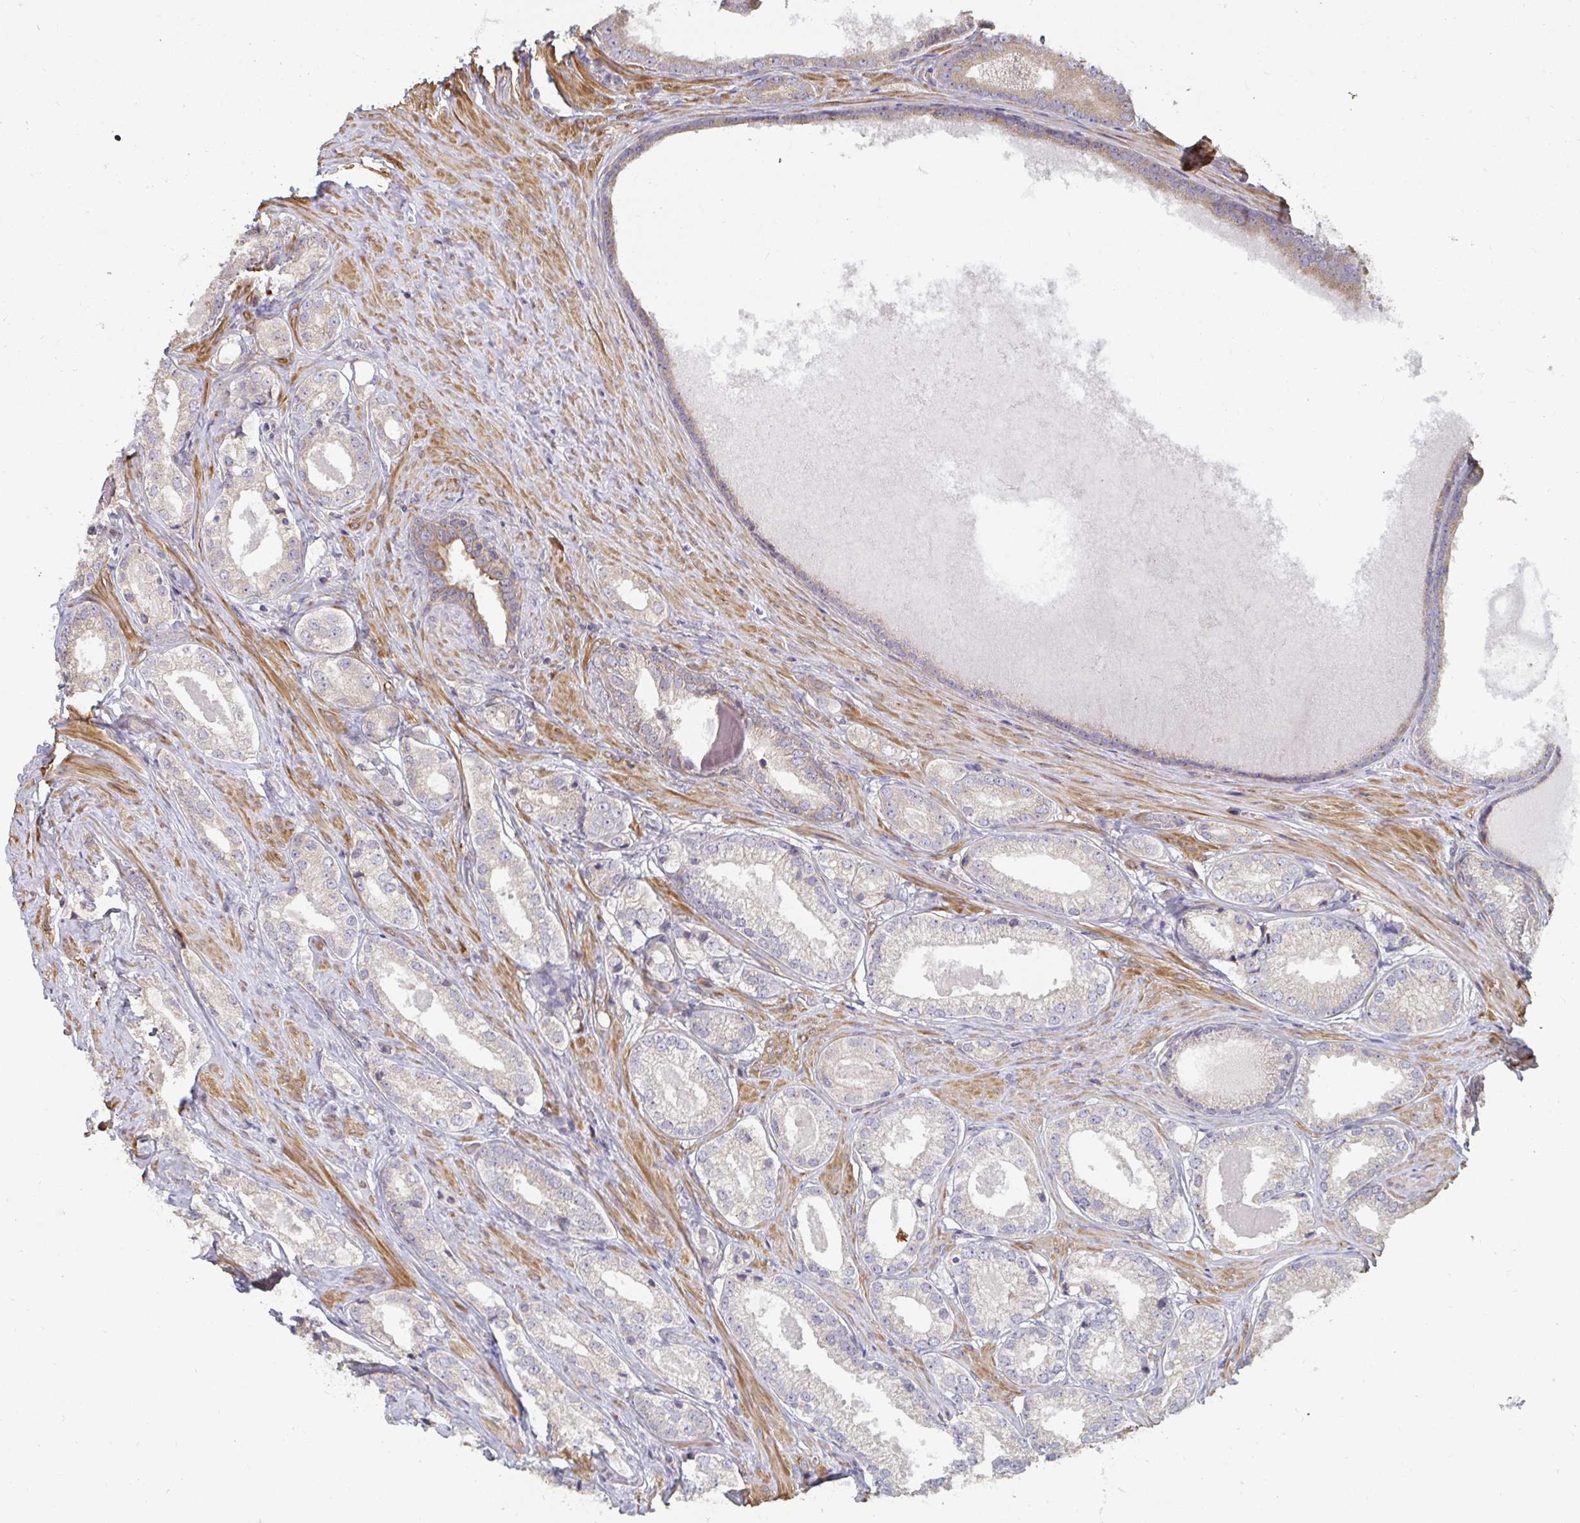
{"staining": {"intensity": "weak", "quantity": "<25%", "location": "cytoplasmic/membranous"}, "tissue": "prostate cancer", "cell_type": "Tumor cells", "image_type": "cancer", "snomed": [{"axis": "morphology", "description": "Adenocarcinoma, NOS"}, {"axis": "morphology", "description": "Adenocarcinoma, Low grade"}, {"axis": "topography", "description": "Prostate"}], "caption": "The micrograph reveals no significant positivity in tumor cells of adenocarcinoma (prostate).", "gene": "ZFYVE28", "patient": {"sex": "male", "age": 68}}